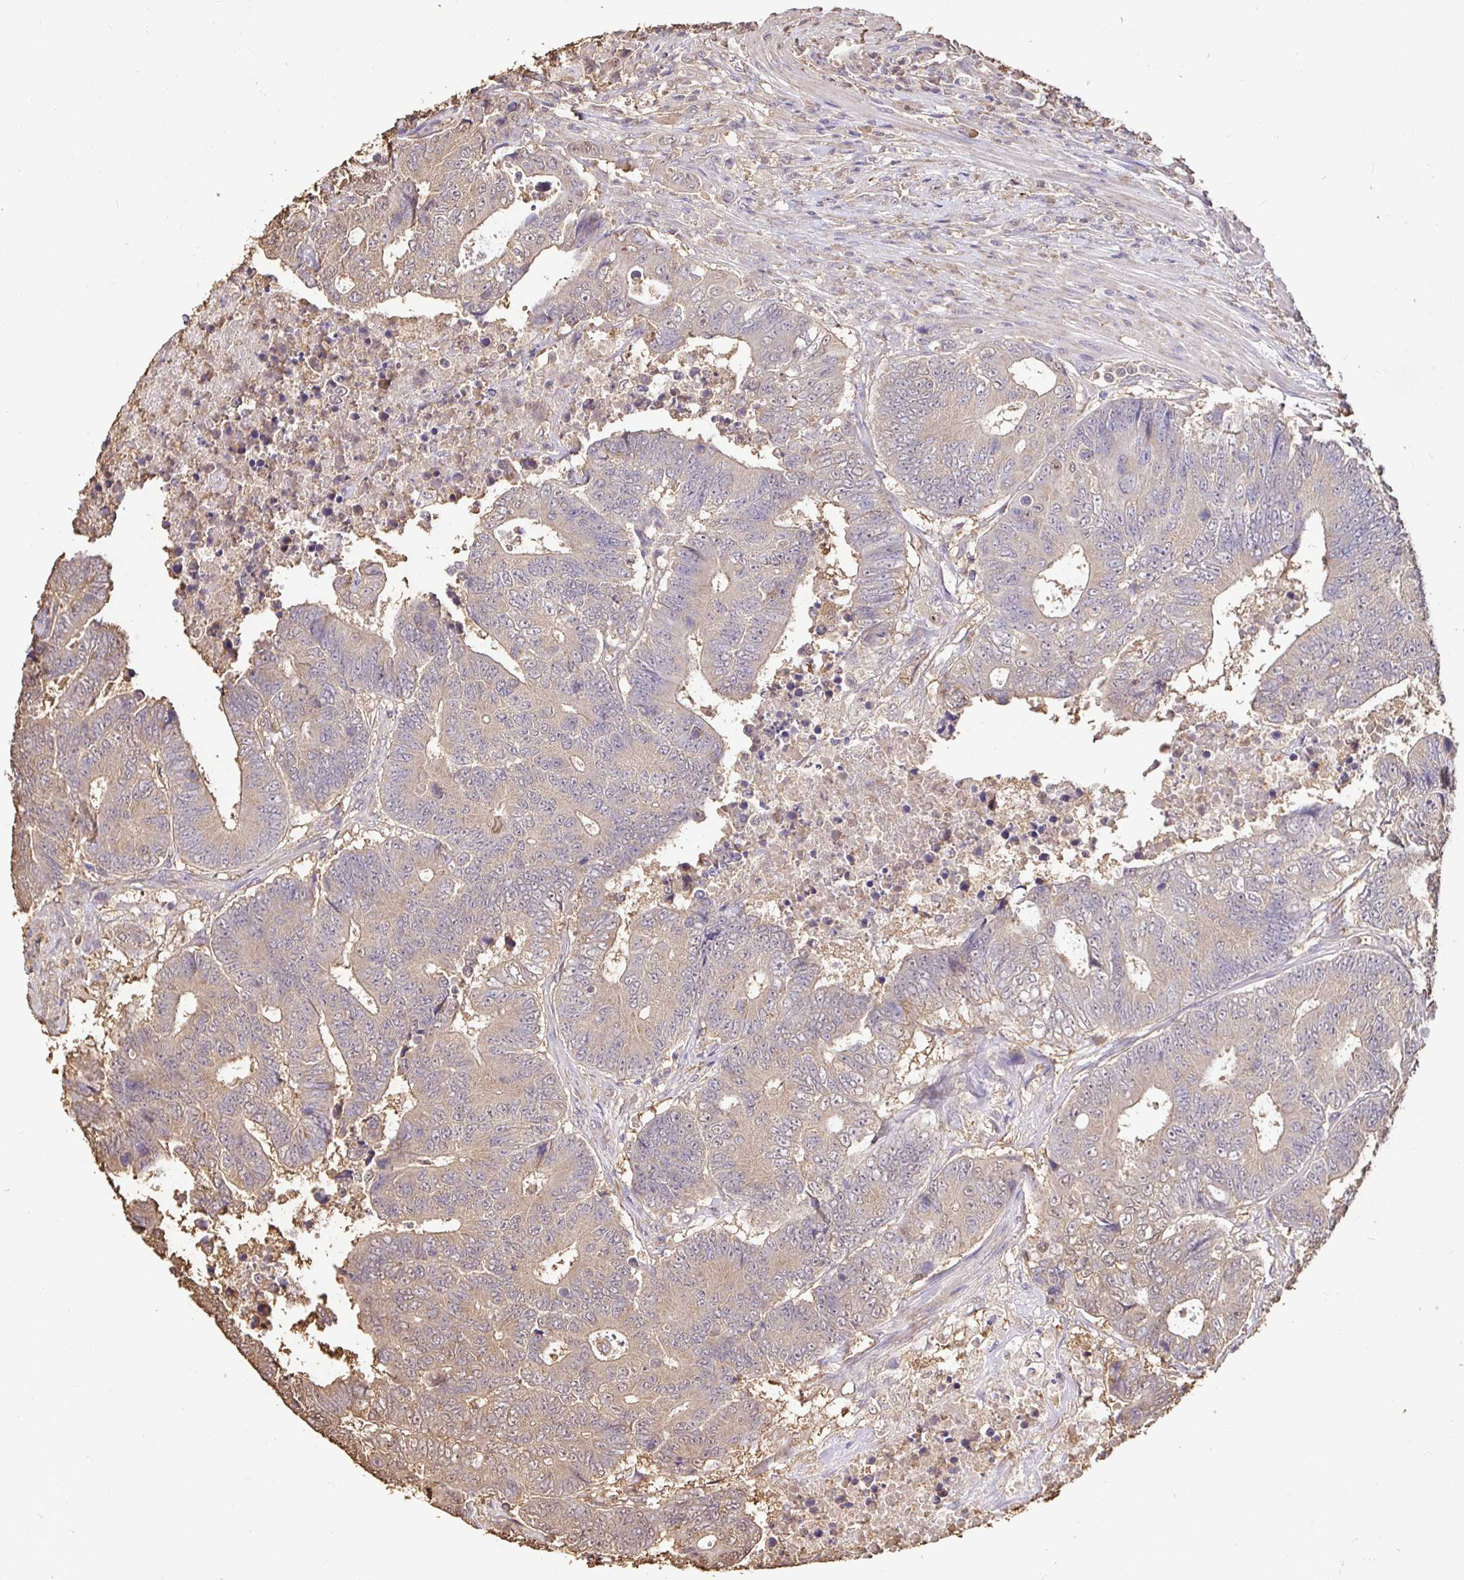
{"staining": {"intensity": "weak", "quantity": "25%-75%", "location": "cytoplasmic/membranous"}, "tissue": "colorectal cancer", "cell_type": "Tumor cells", "image_type": "cancer", "snomed": [{"axis": "morphology", "description": "Adenocarcinoma, NOS"}, {"axis": "topography", "description": "Colon"}], "caption": "Human colorectal cancer stained with a protein marker reveals weak staining in tumor cells.", "gene": "MAPK8IP3", "patient": {"sex": "female", "age": 48}}